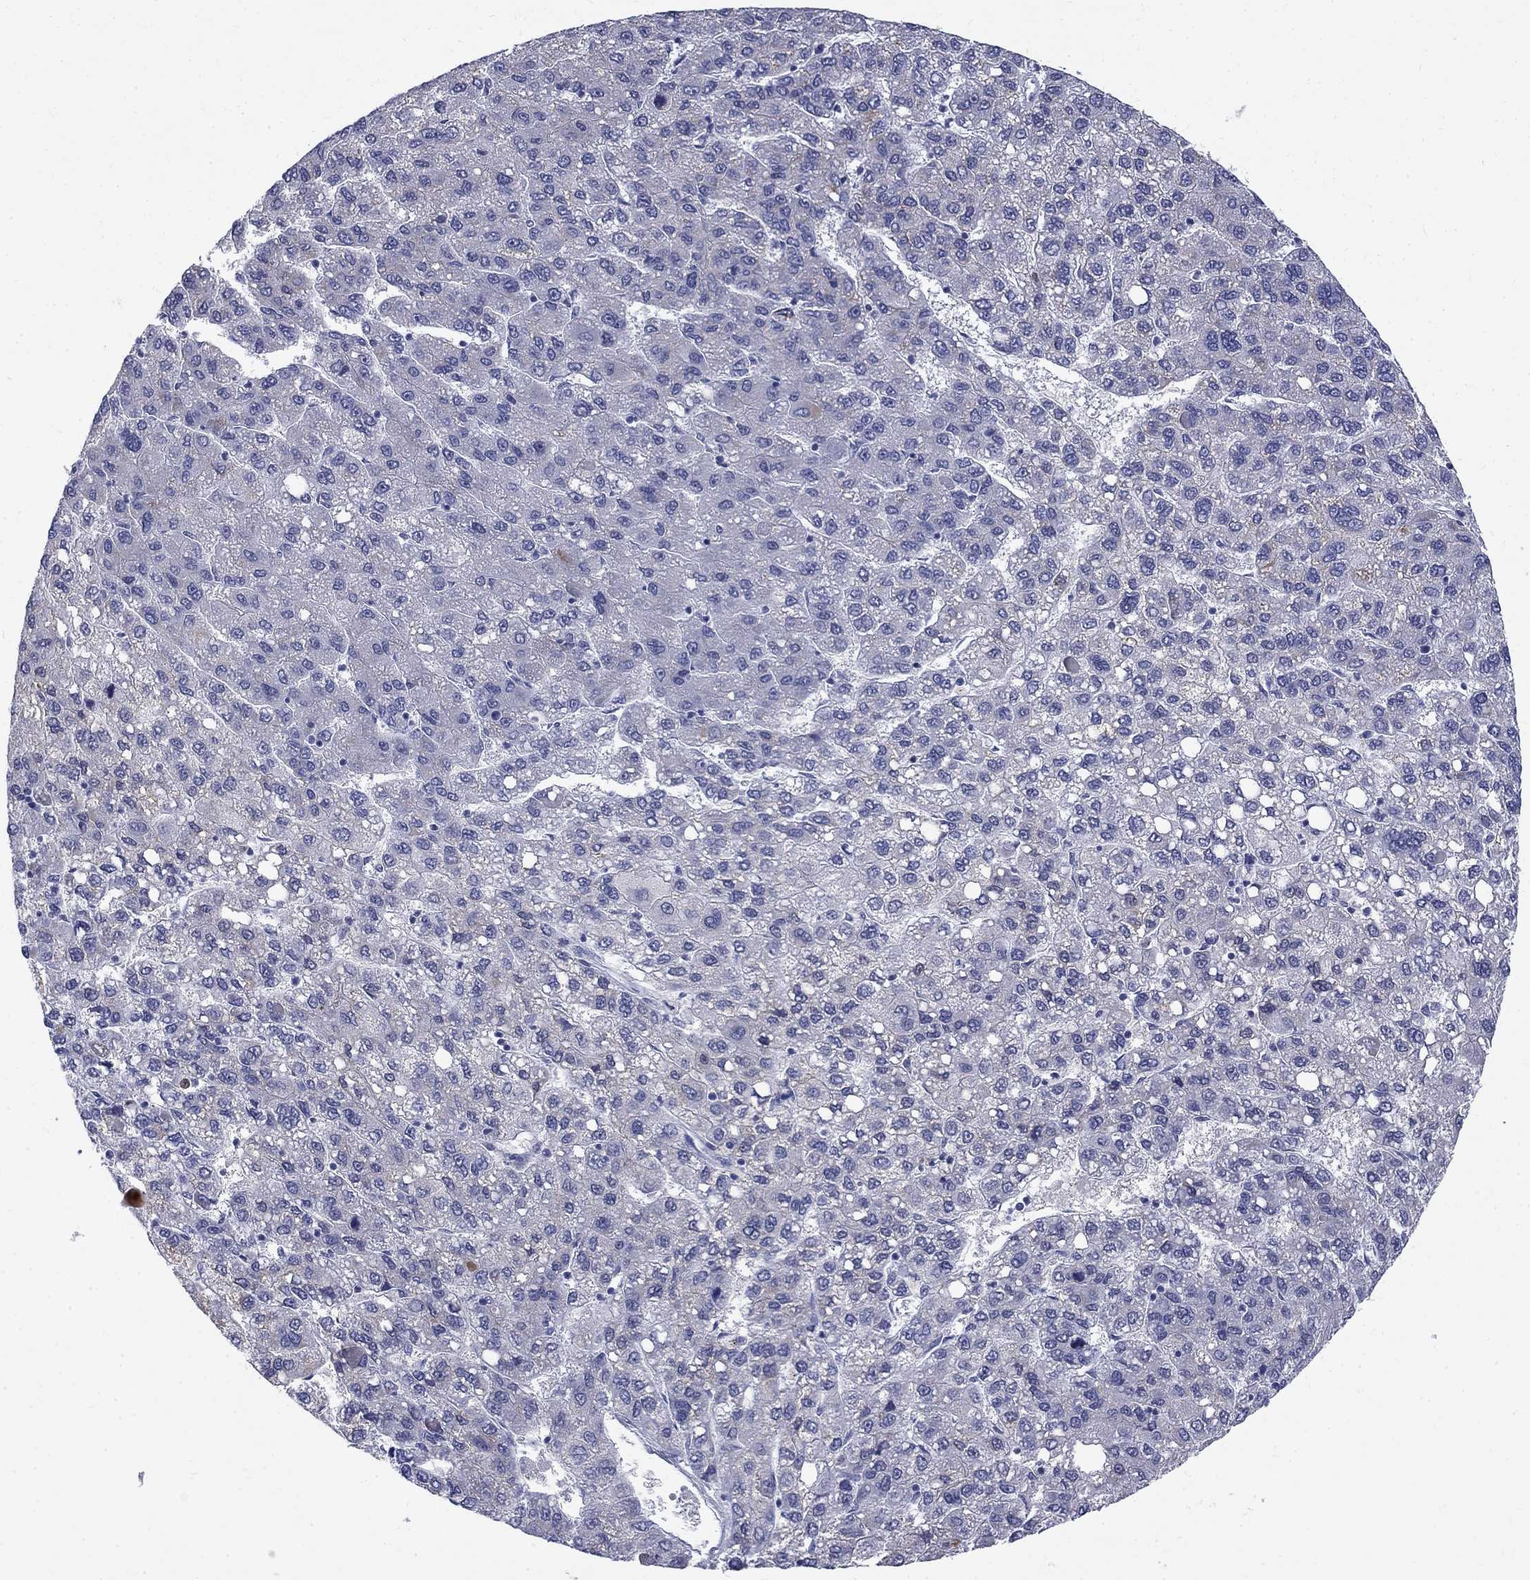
{"staining": {"intensity": "negative", "quantity": "none", "location": "none"}, "tissue": "liver cancer", "cell_type": "Tumor cells", "image_type": "cancer", "snomed": [{"axis": "morphology", "description": "Carcinoma, Hepatocellular, NOS"}, {"axis": "topography", "description": "Liver"}], "caption": "The immunohistochemistry micrograph has no significant positivity in tumor cells of liver hepatocellular carcinoma tissue.", "gene": "SERPINB2", "patient": {"sex": "female", "age": 82}}